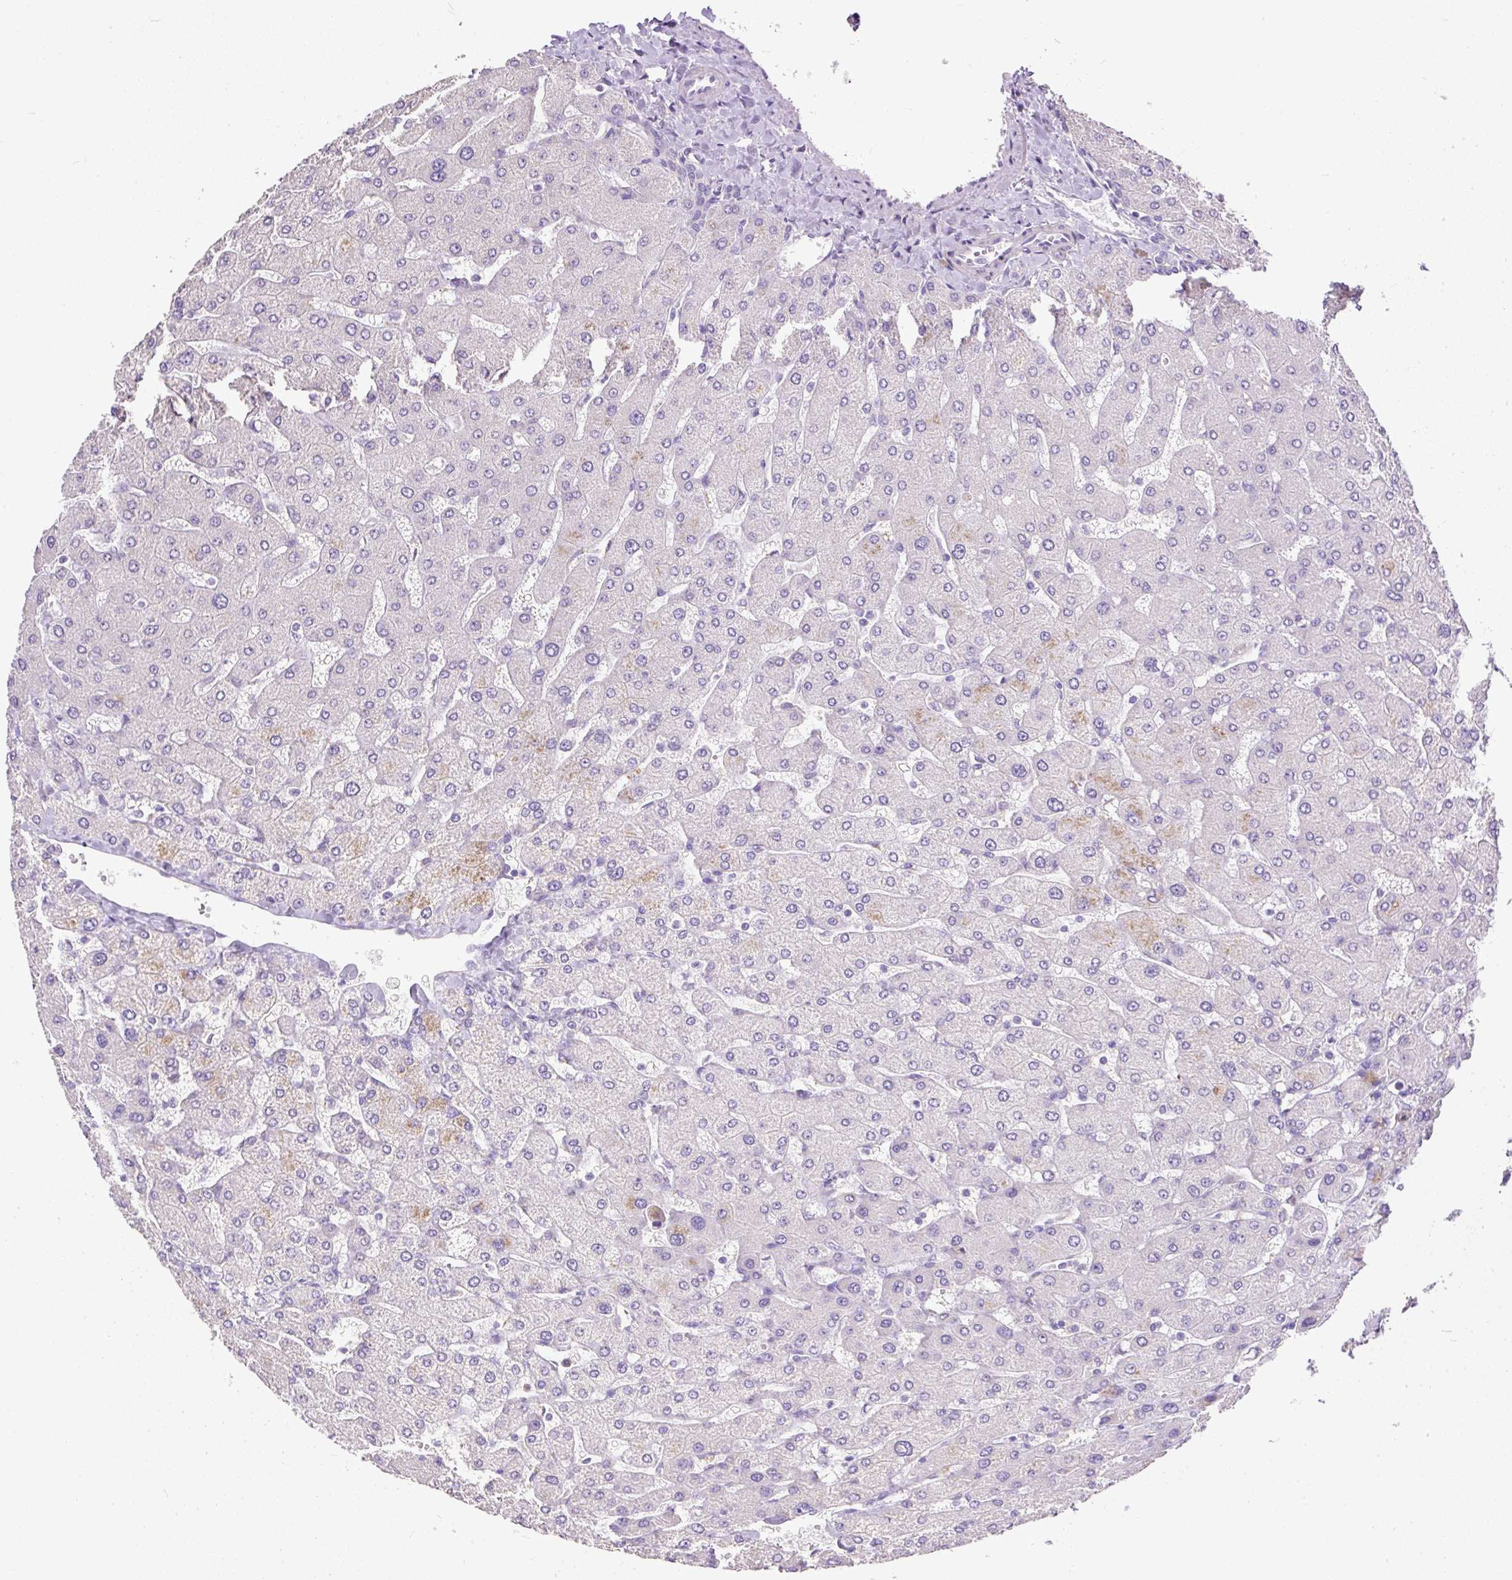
{"staining": {"intensity": "negative", "quantity": "none", "location": "none"}, "tissue": "liver", "cell_type": "Cholangiocytes", "image_type": "normal", "snomed": [{"axis": "morphology", "description": "Normal tissue, NOS"}, {"axis": "topography", "description": "Liver"}], "caption": "Histopathology image shows no protein expression in cholangiocytes of normal liver.", "gene": "GBX1", "patient": {"sex": "male", "age": 55}}